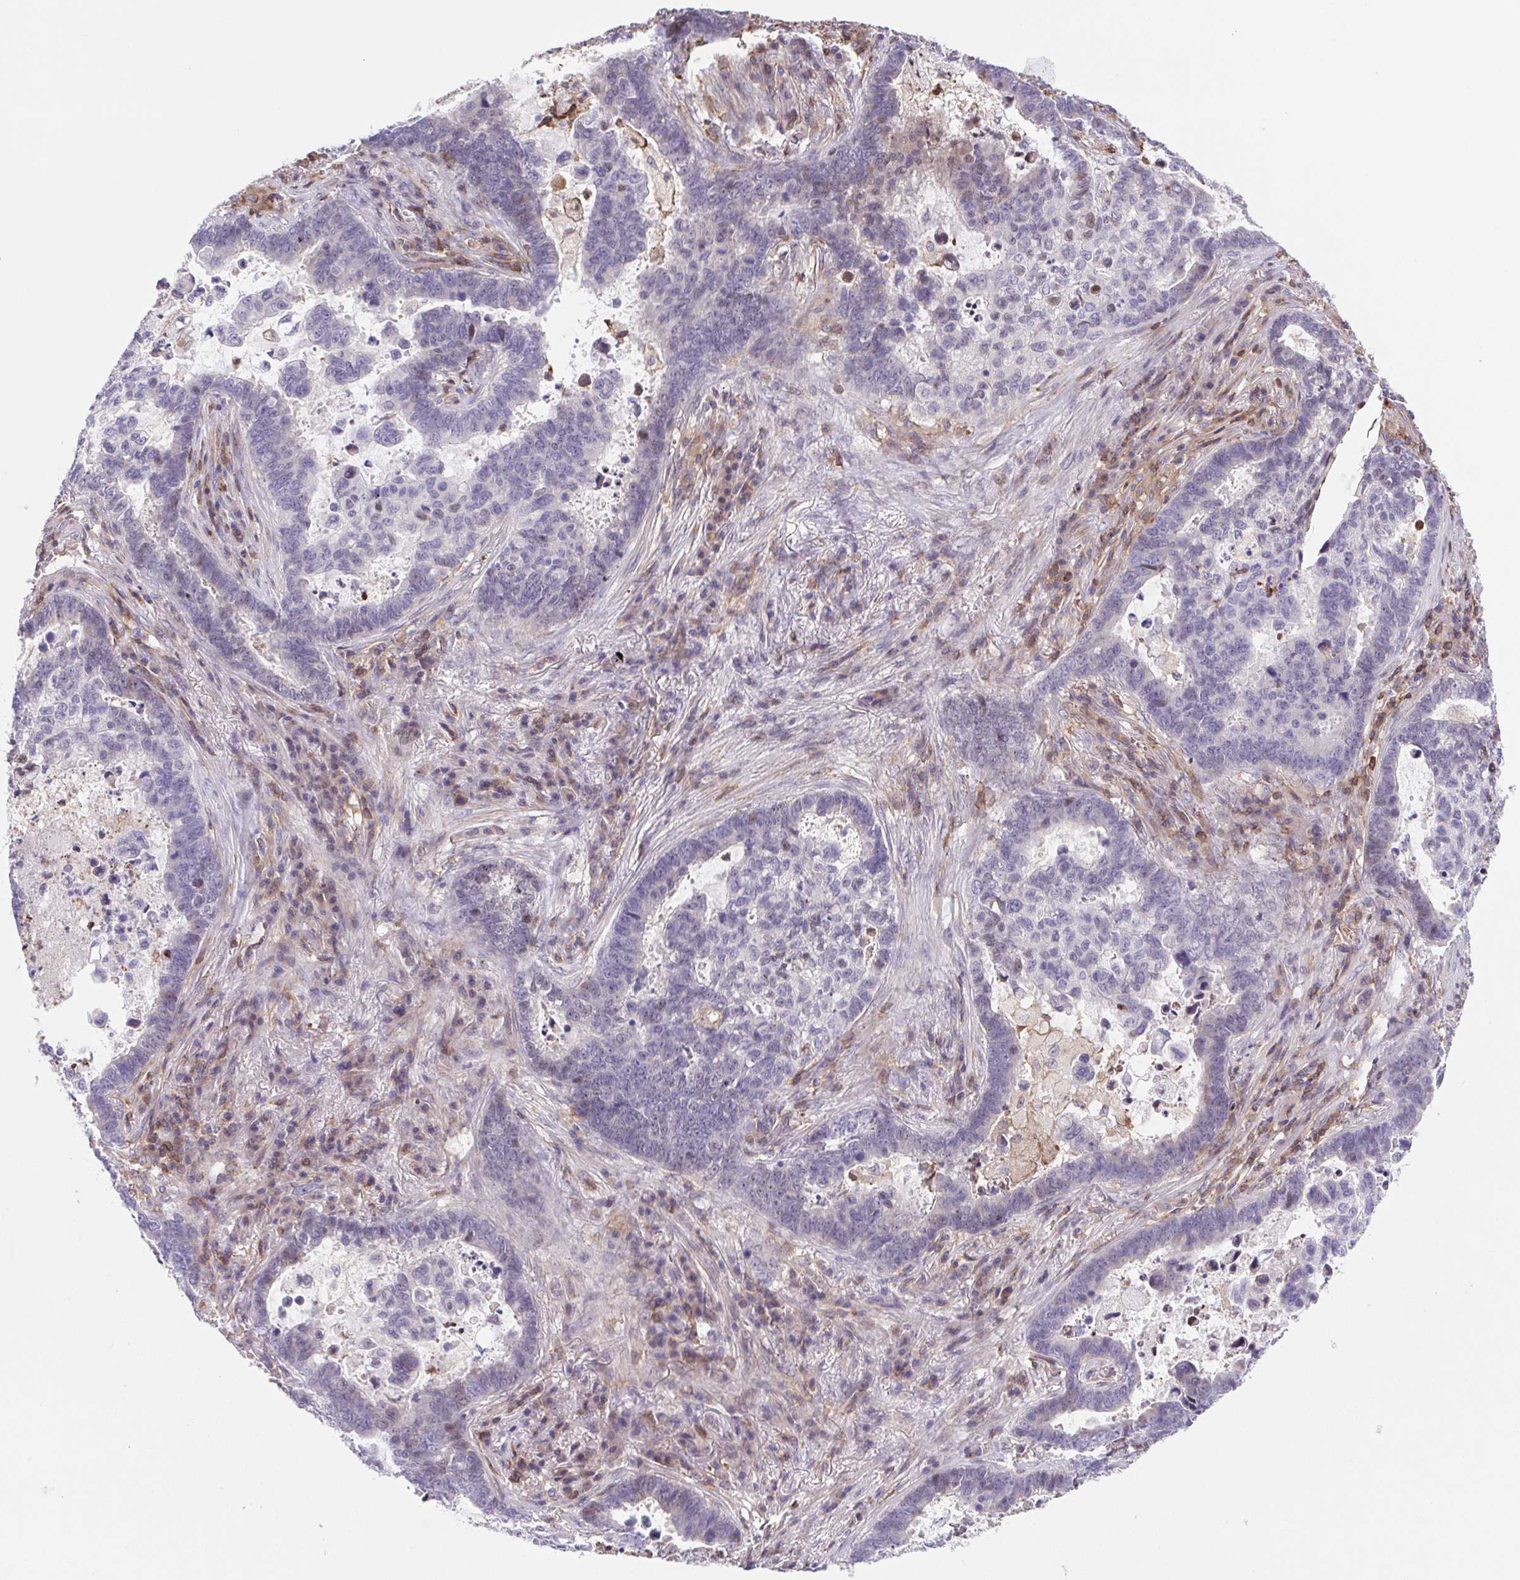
{"staining": {"intensity": "negative", "quantity": "none", "location": "none"}, "tissue": "lung cancer", "cell_type": "Tumor cells", "image_type": "cancer", "snomed": [{"axis": "morphology", "description": "Aneuploidy"}, {"axis": "morphology", "description": "Adenocarcinoma, NOS"}, {"axis": "morphology", "description": "Adenocarcinoma primary or metastatic"}, {"axis": "topography", "description": "Lung"}], "caption": "This photomicrograph is of lung adenocarcinoma primary or metastatic stained with immunohistochemistry (IHC) to label a protein in brown with the nuclei are counter-stained blue. There is no positivity in tumor cells.", "gene": "TPRG1", "patient": {"sex": "female", "age": 75}}